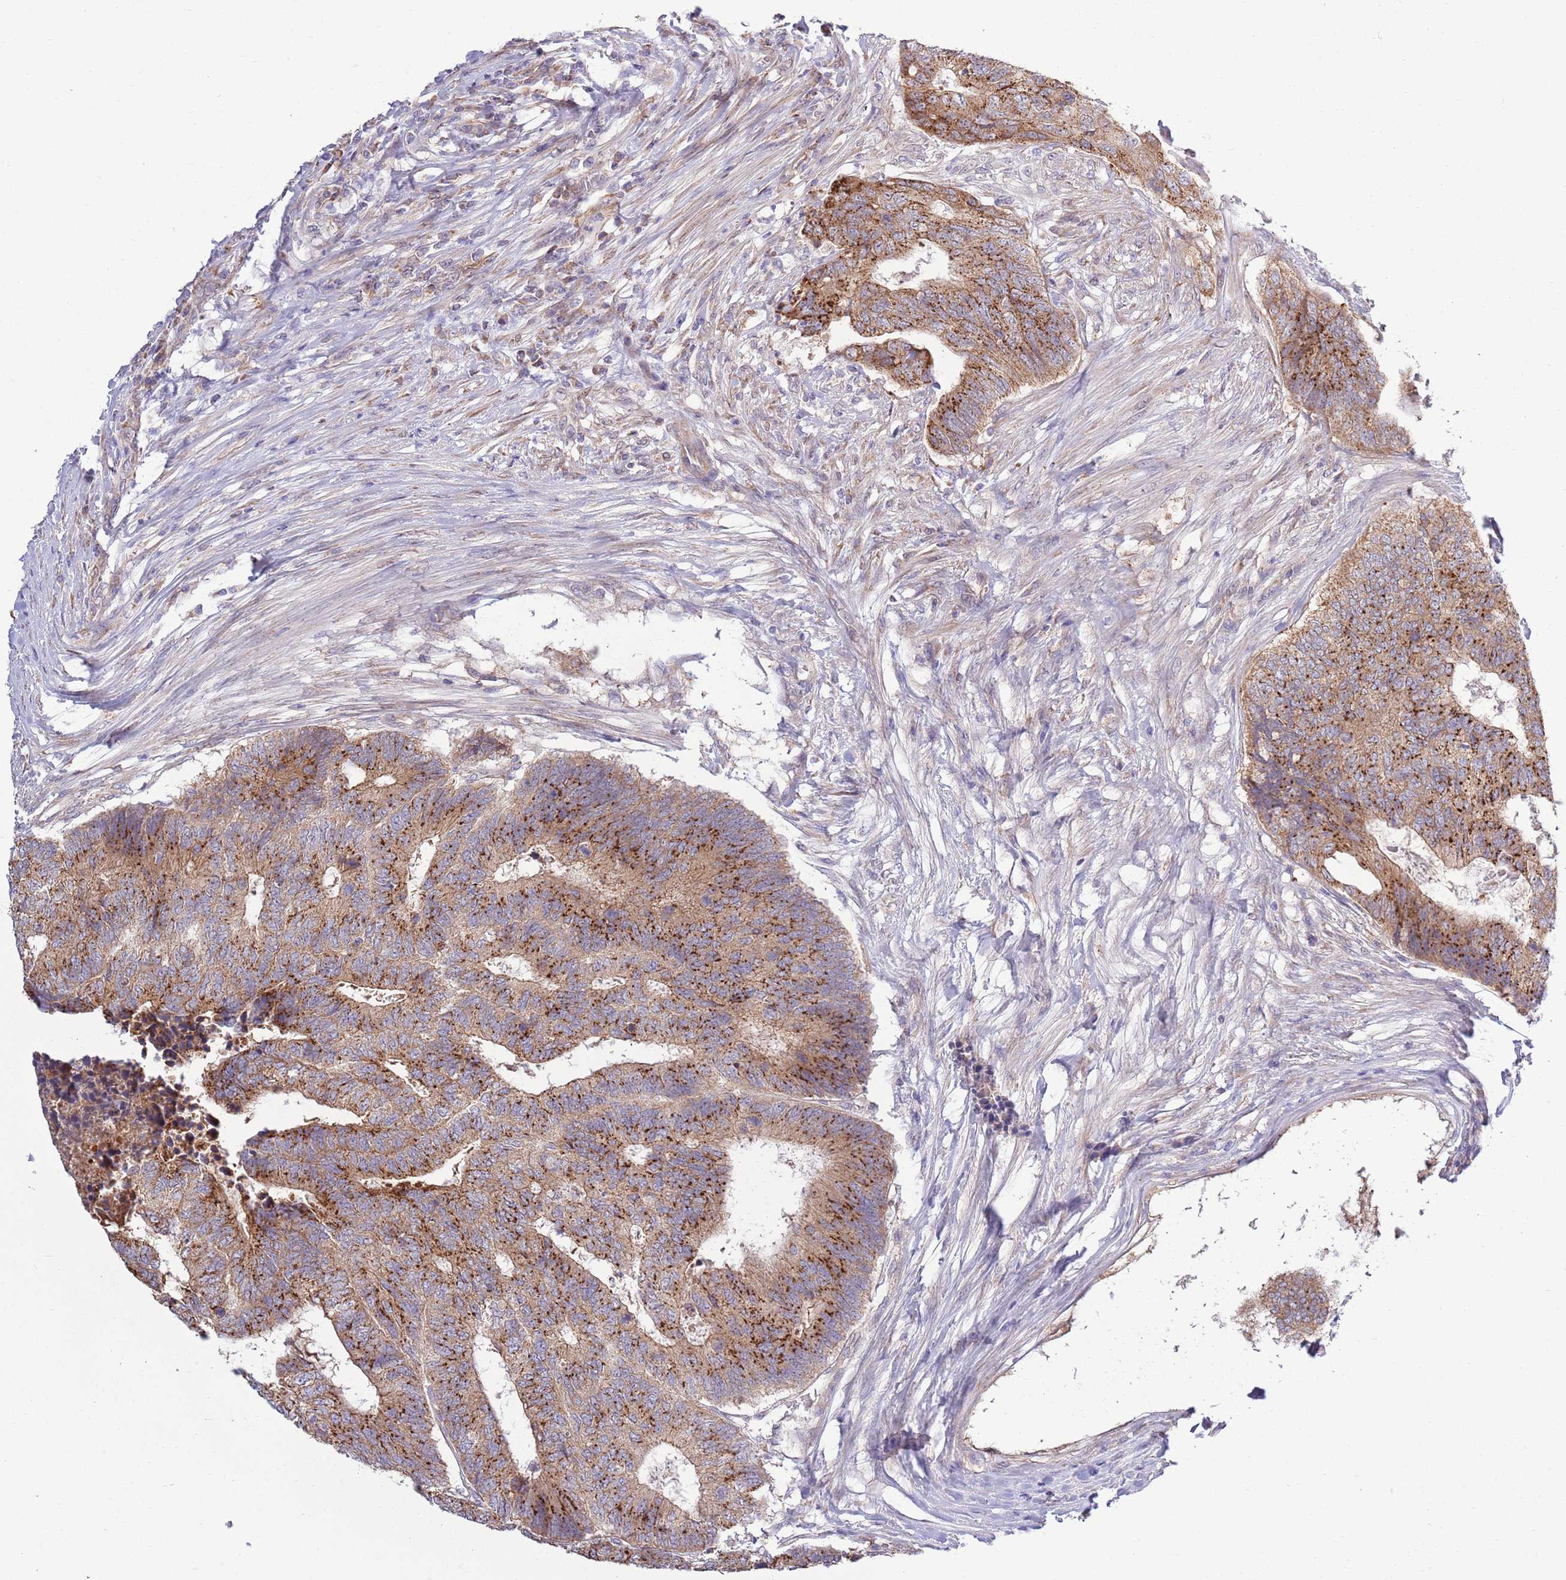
{"staining": {"intensity": "strong", "quantity": ">75%", "location": "cytoplasmic/membranous"}, "tissue": "colorectal cancer", "cell_type": "Tumor cells", "image_type": "cancer", "snomed": [{"axis": "morphology", "description": "Adenocarcinoma, NOS"}, {"axis": "topography", "description": "Colon"}], "caption": "The histopathology image exhibits staining of colorectal cancer (adenocarcinoma), revealing strong cytoplasmic/membranous protein expression (brown color) within tumor cells.", "gene": "ARL2BP", "patient": {"sex": "female", "age": 67}}